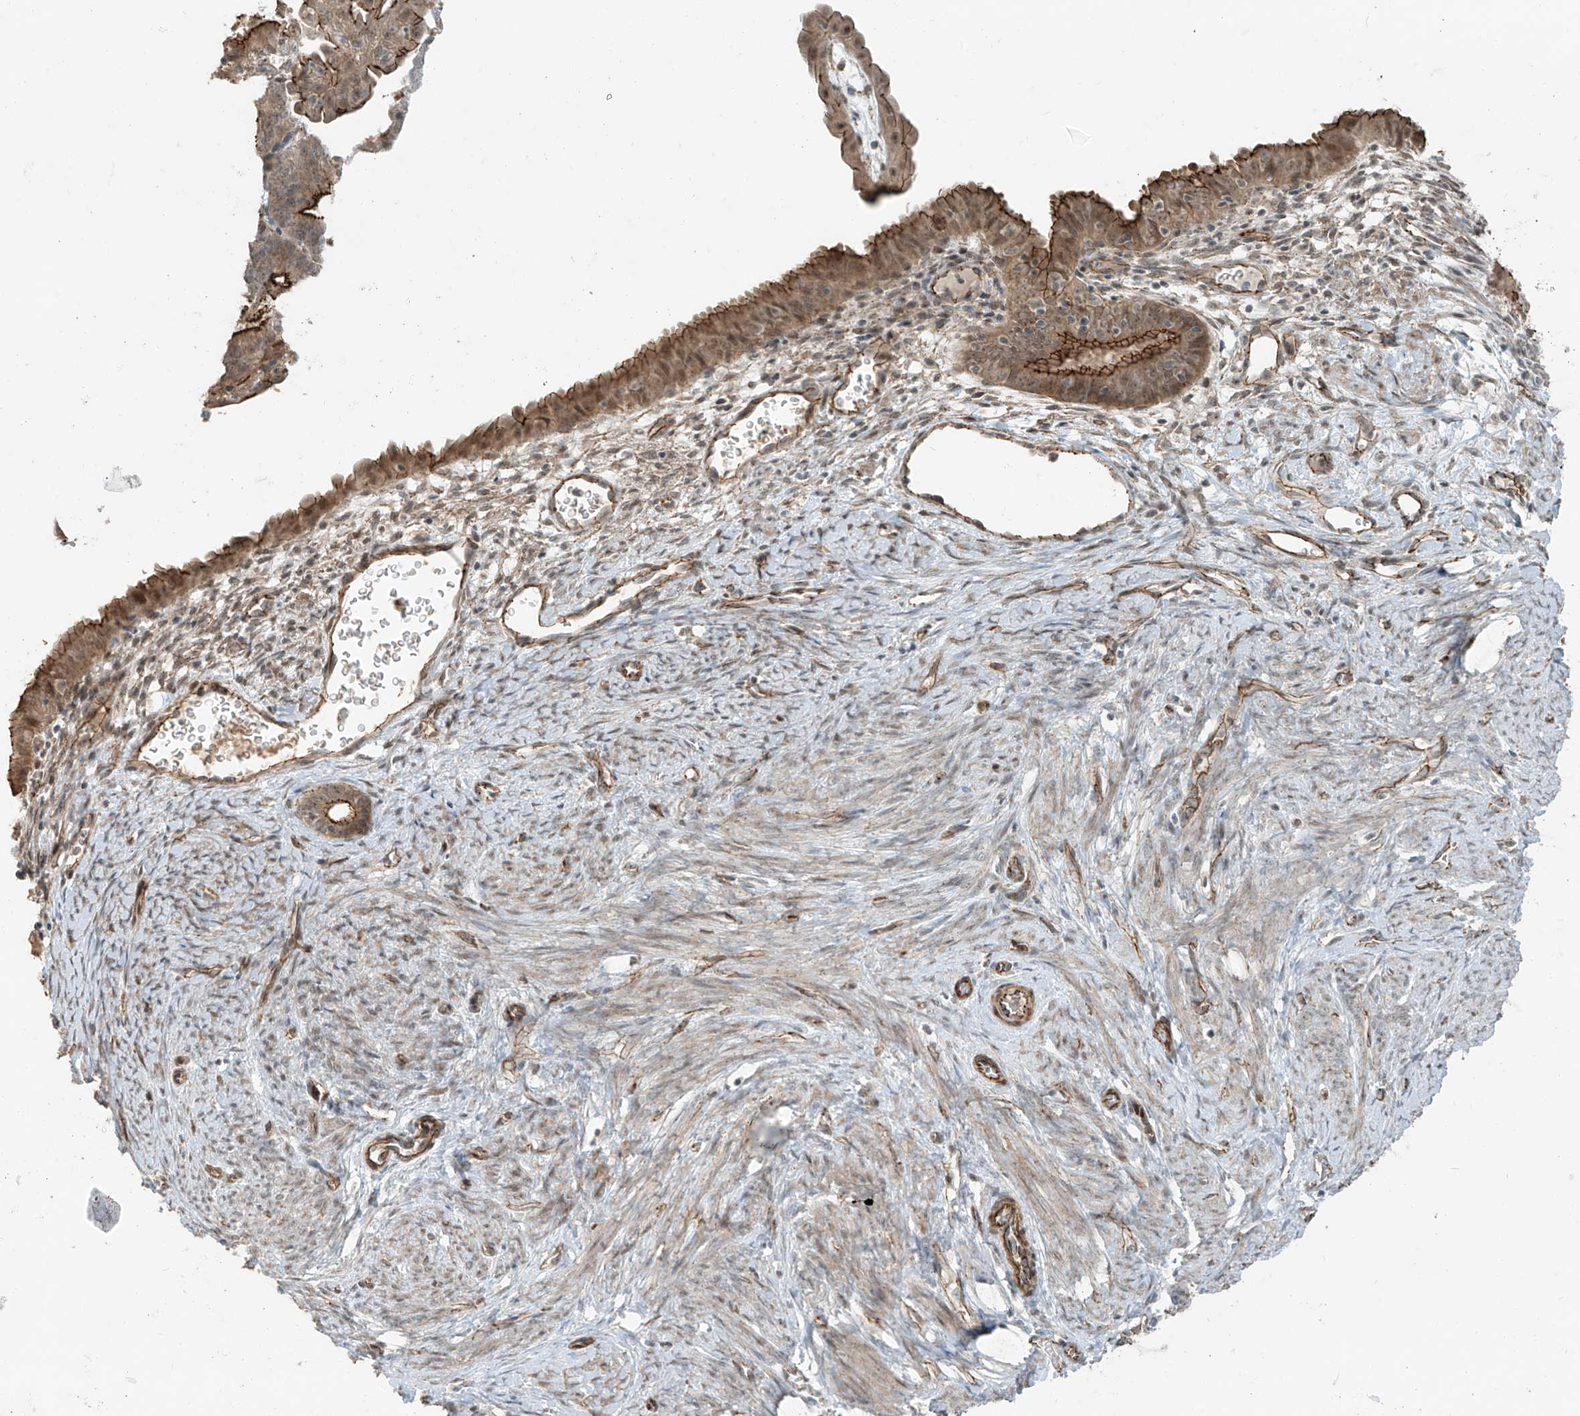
{"staining": {"intensity": "moderate", "quantity": ">75%", "location": "cytoplasmic/membranous,nuclear"}, "tissue": "endometrial cancer", "cell_type": "Tumor cells", "image_type": "cancer", "snomed": [{"axis": "morphology", "description": "Adenocarcinoma, NOS"}, {"axis": "topography", "description": "Endometrium"}], "caption": "Immunohistochemistry of adenocarcinoma (endometrial) reveals medium levels of moderate cytoplasmic/membranous and nuclear staining in about >75% of tumor cells. (brown staining indicates protein expression, while blue staining denotes nuclei).", "gene": "ZNF16", "patient": {"sex": "female", "age": 51}}